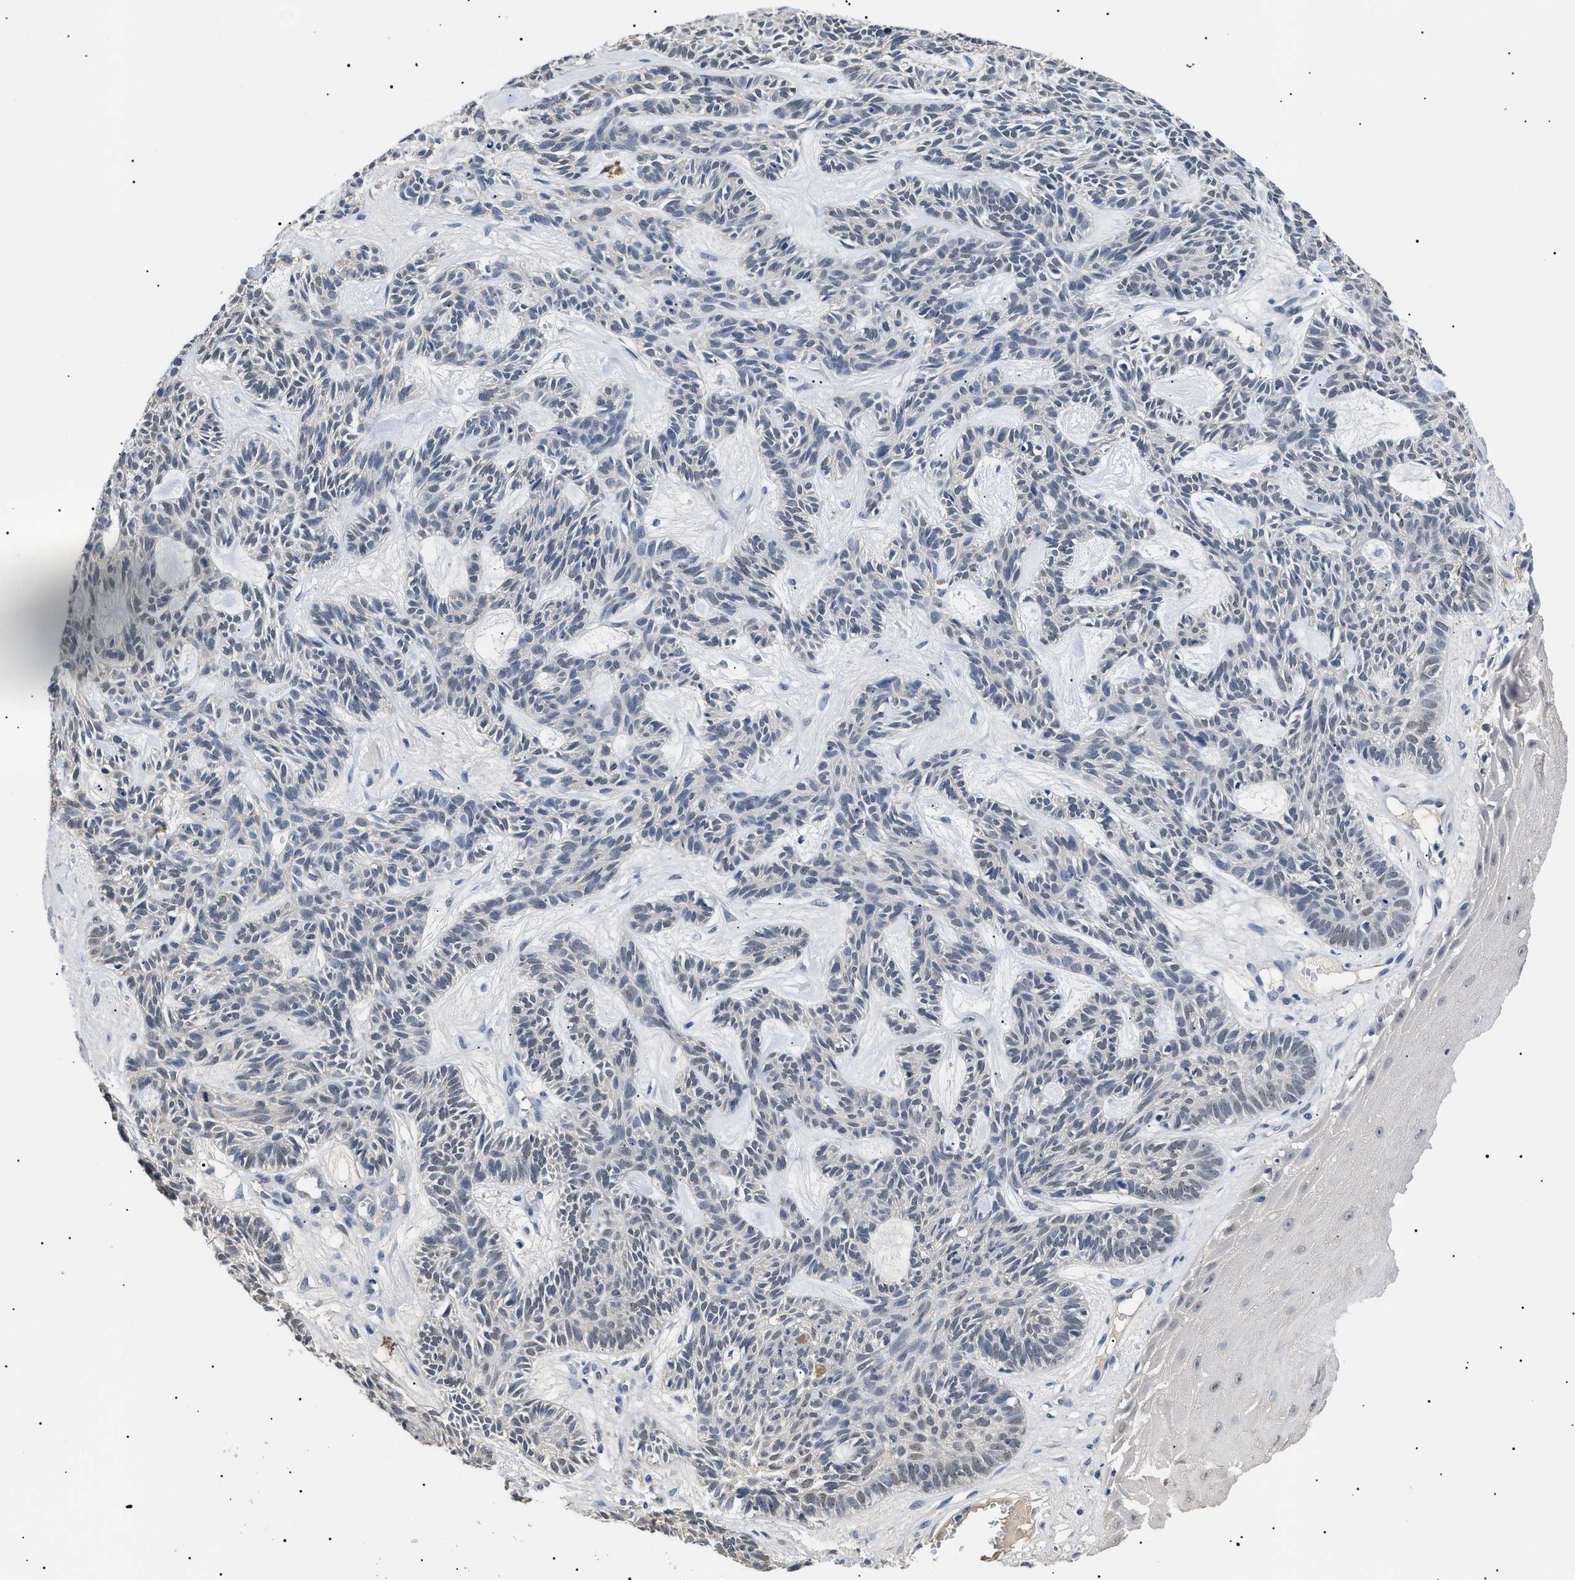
{"staining": {"intensity": "negative", "quantity": "none", "location": "none"}, "tissue": "skin cancer", "cell_type": "Tumor cells", "image_type": "cancer", "snomed": [{"axis": "morphology", "description": "Basal cell carcinoma"}, {"axis": "topography", "description": "Skin"}], "caption": "This is an IHC histopathology image of skin basal cell carcinoma. There is no positivity in tumor cells.", "gene": "PRRT2", "patient": {"sex": "male", "age": 67}}